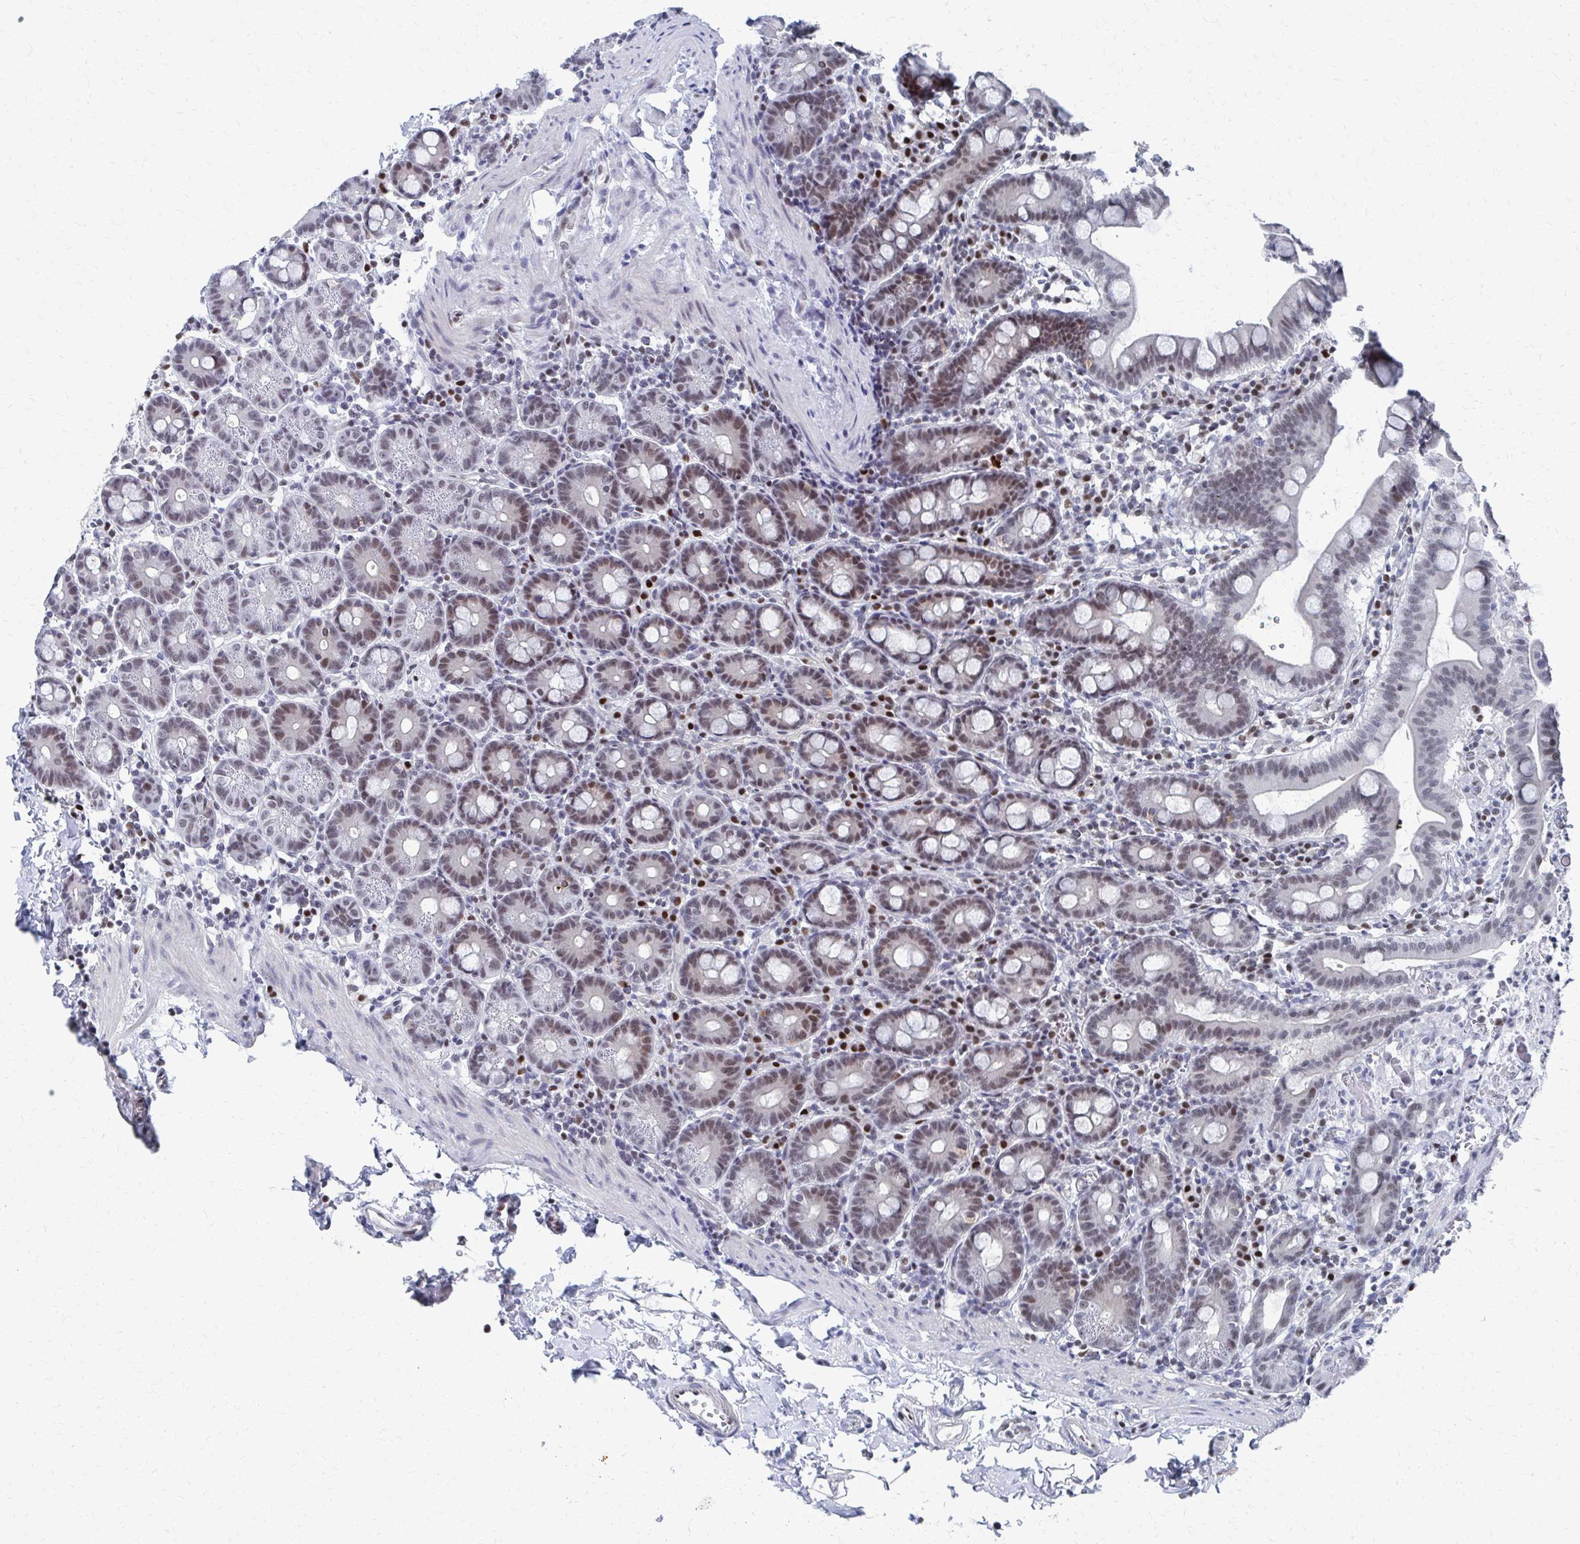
{"staining": {"intensity": "moderate", "quantity": "25%-75%", "location": "nuclear"}, "tissue": "duodenum", "cell_type": "Glandular cells", "image_type": "normal", "snomed": [{"axis": "morphology", "description": "Normal tissue, NOS"}, {"axis": "topography", "description": "Pancreas"}, {"axis": "topography", "description": "Duodenum"}], "caption": "Brown immunohistochemical staining in unremarkable human duodenum demonstrates moderate nuclear expression in approximately 25%-75% of glandular cells. Nuclei are stained in blue.", "gene": "CDIN1", "patient": {"sex": "male", "age": 59}}